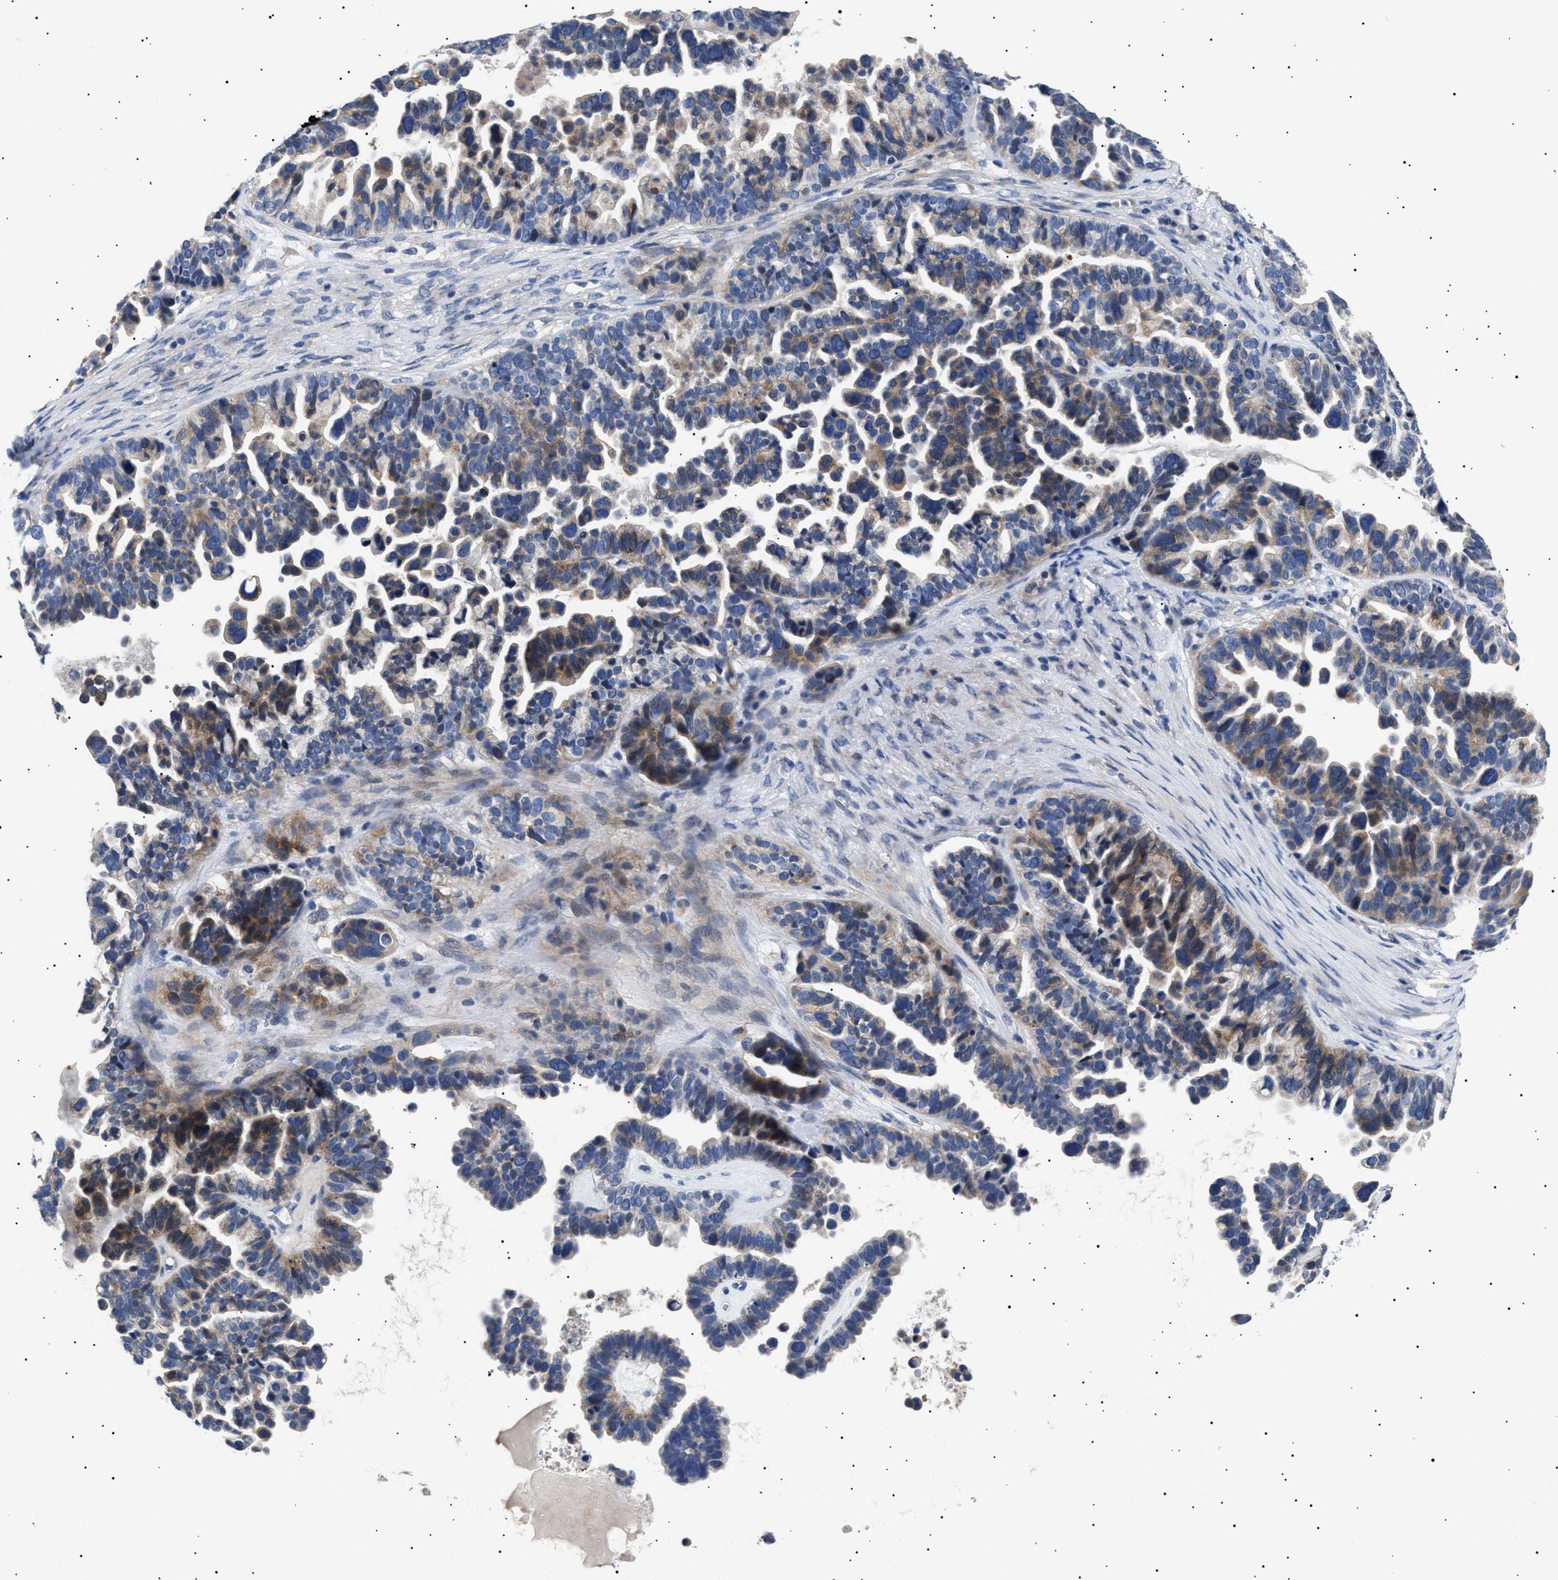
{"staining": {"intensity": "weak", "quantity": "25%-75%", "location": "cytoplasmic/membranous"}, "tissue": "ovarian cancer", "cell_type": "Tumor cells", "image_type": "cancer", "snomed": [{"axis": "morphology", "description": "Cystadenocarcinoma, serous, NOS"}, {"axis": "topography", "description": "Ovary"}], "caption": "This histopathology image exhibits IHC staining of human ovarian cancer (serous cystadenocarcinoma), with low weak cytoplasmic/membranous staining in about 25%-75% of tumor cells.", "gene": "HEMGN", "patient": {"sex": "female", "age": 56}}